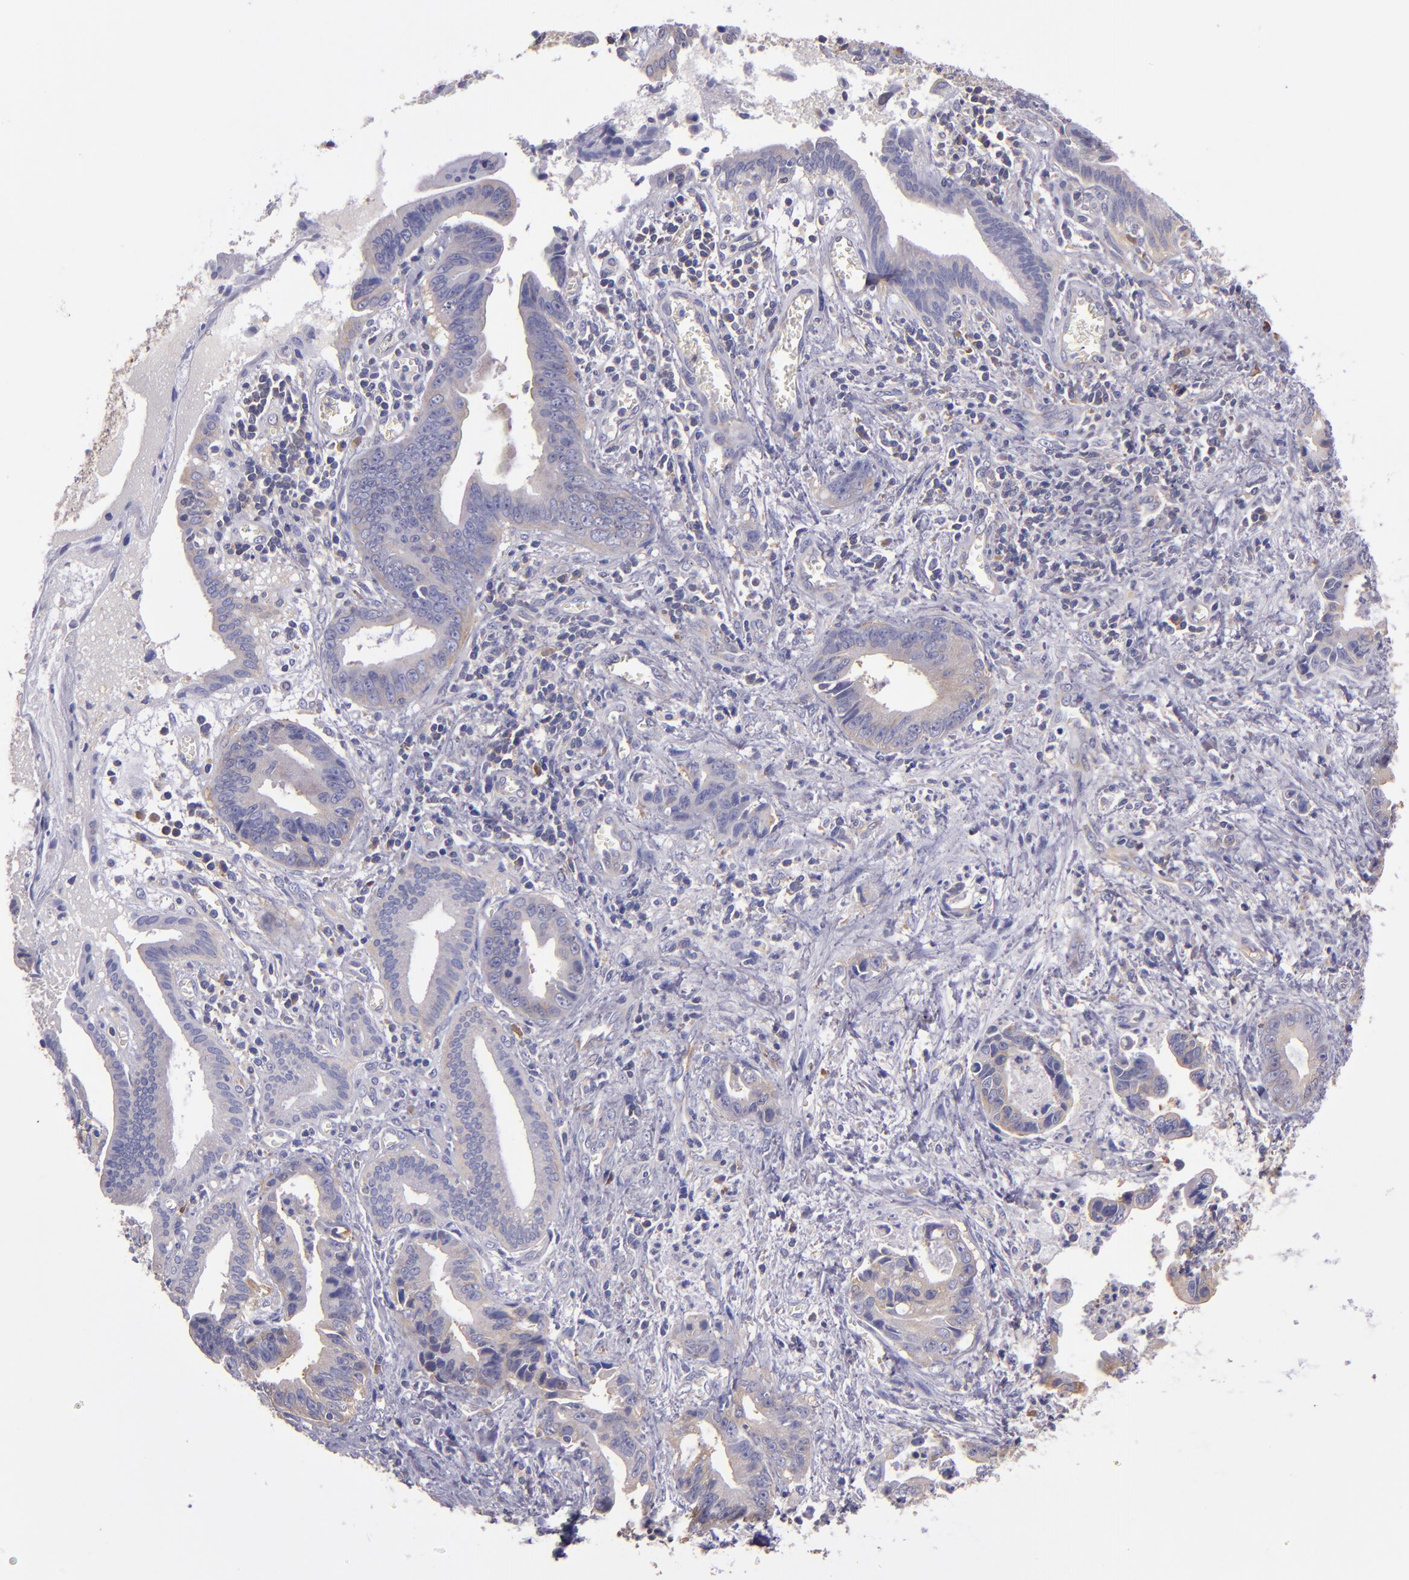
{"staining": {"intensity": "weak", "quantity": "25%-75%", "location": "cytoplasmic/membranous"}, "tissue": "liver cancer", "cell_type": "Tumor cells", "image_type": "cancer", "snomed": [{"axis": "morphology", "description": "Cholangiocarcinoma"}, {"axis": "topography", "description": "Liver"}], "caption": "The micrograph demonstrates a brown stain indicating the presence of a protein in the cytoplasmic/membranous of tumor cells in liver cancer (cholangiocarcinoma).", "gene": "CARS1", "patient": {"sex": "female", "age": 55}}